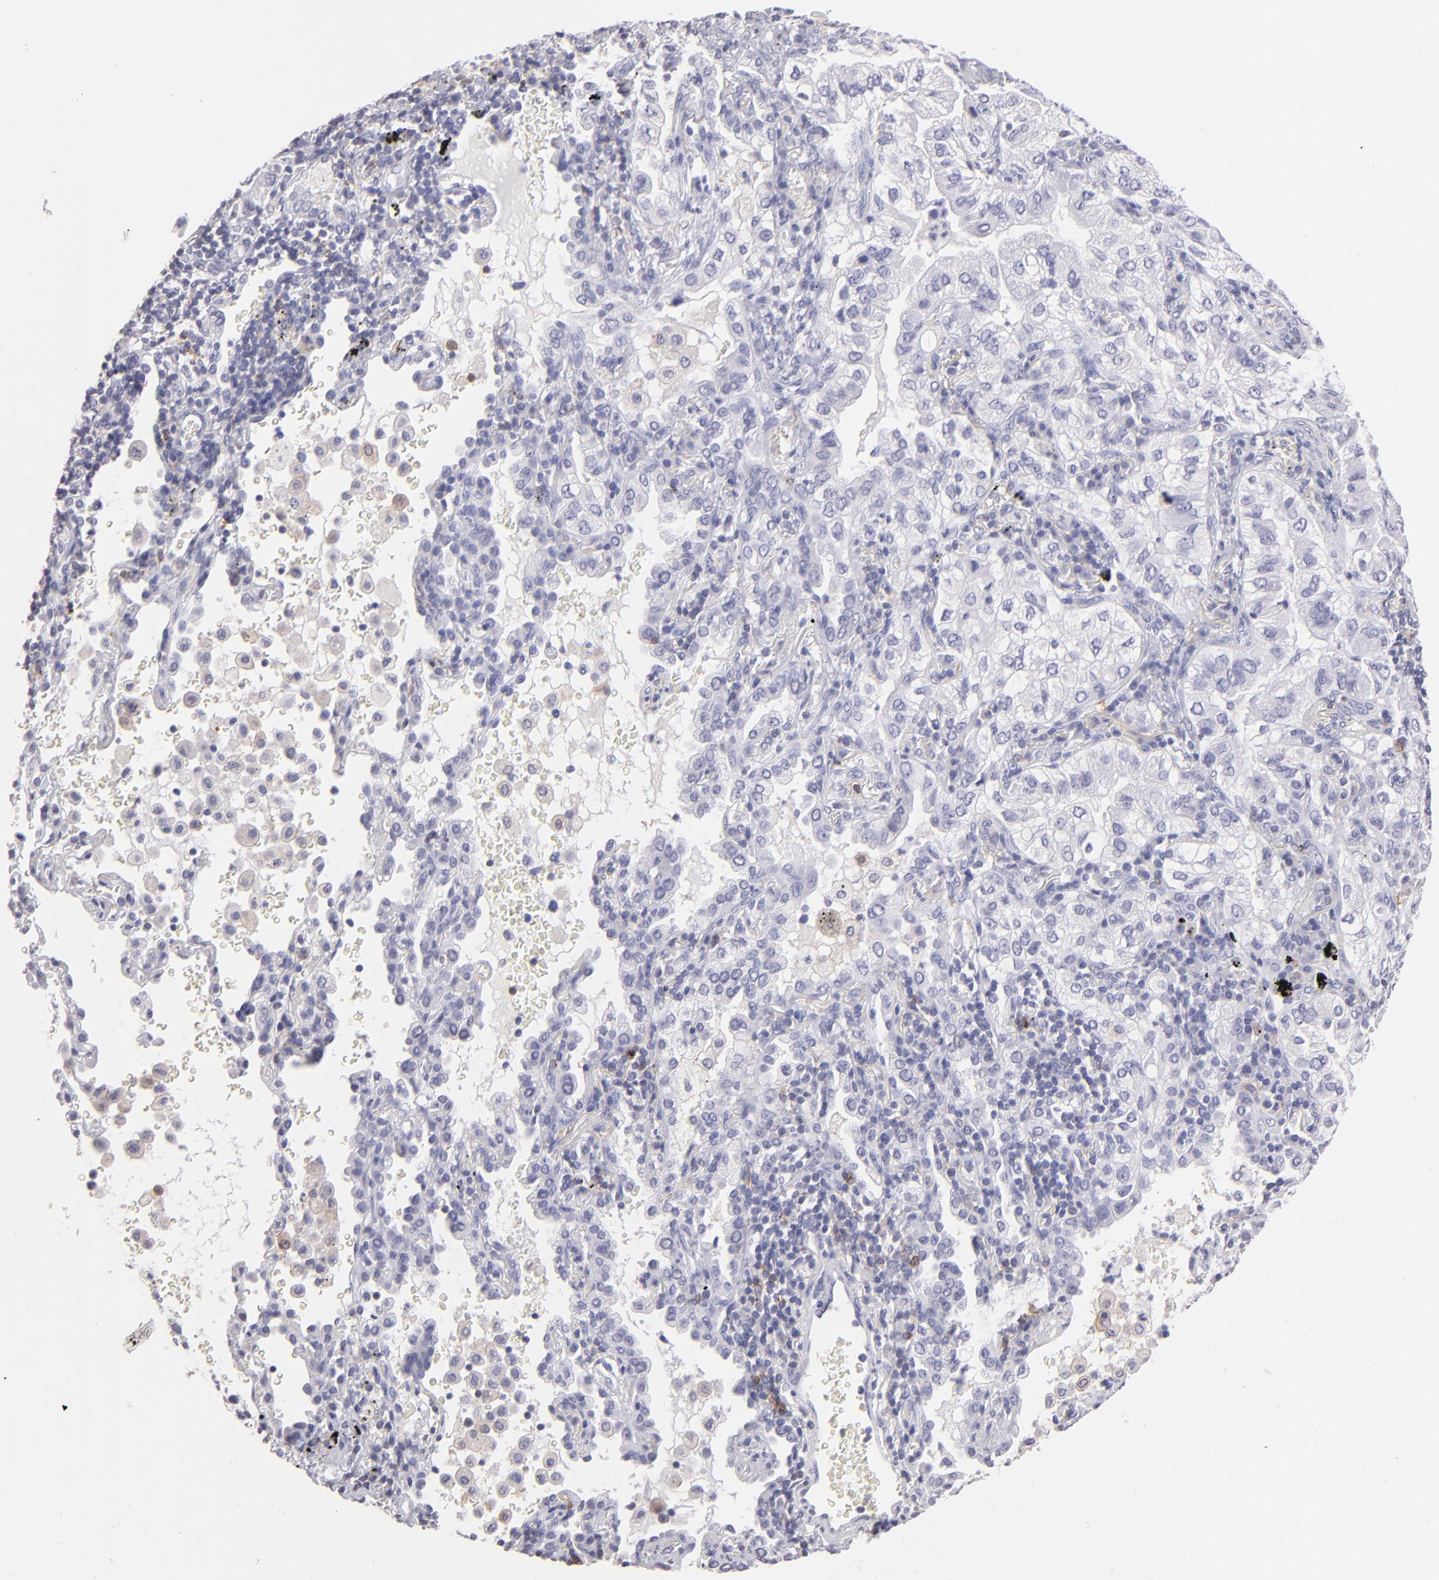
{"staining": {"intensity": "negative", "quantity": "none", "location": "none"}, "tissue": "lung cancer", "cell_type": "Tumor cells", "image_type": "cancer", "snomed": [{"axis": "morphology", "description": "Adenocarcinoma, NOS"}, {"axis": "topography", "description": "Lung"}], "caption": "This is a image of immunohistochemistry (IHC) staining of adenocarcinoma (lung), which shows no expression in tumor cells.", "gene": "IL2RA", "patient": {"sex": "female", "age": 50}}